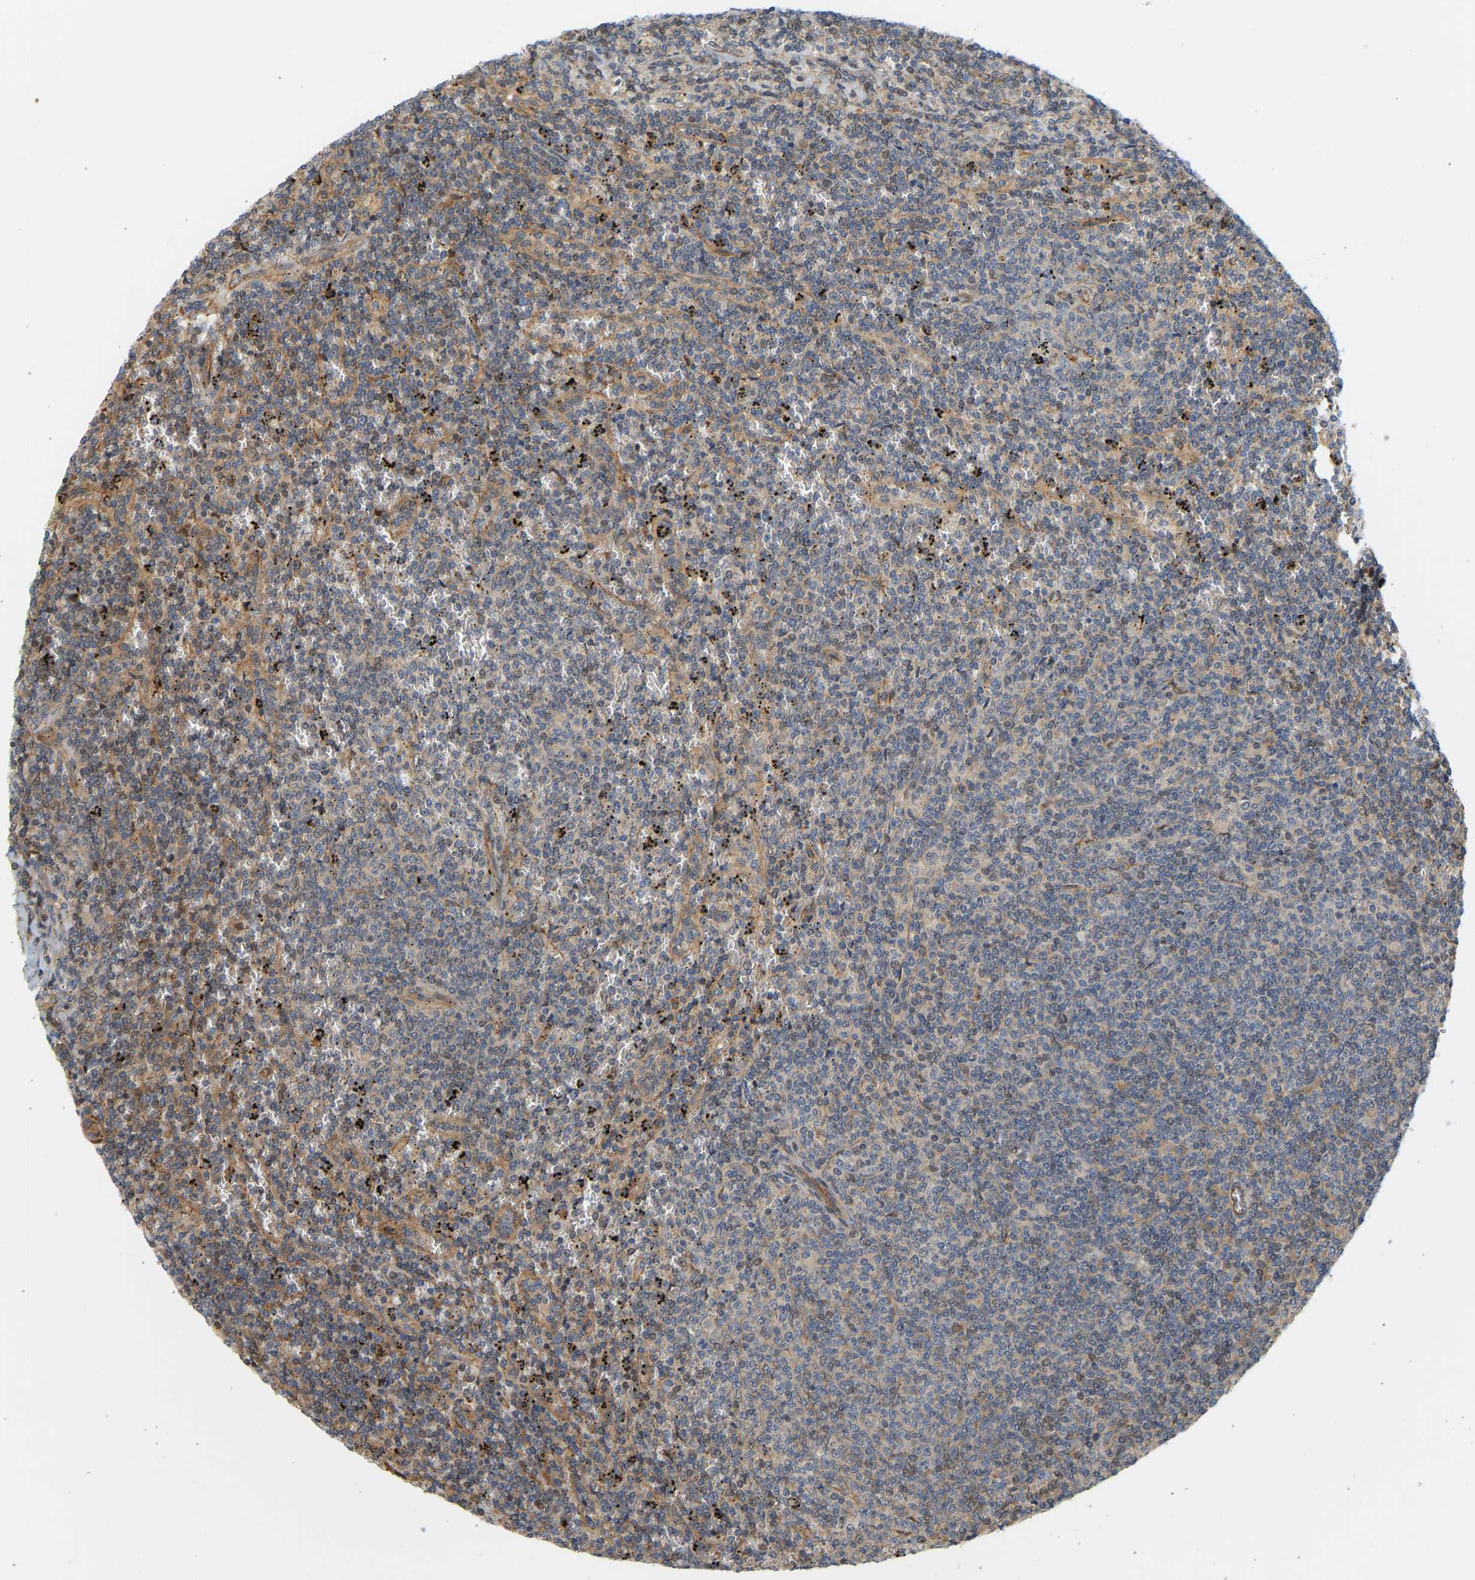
{"staining": {"intensity": "weak", "quantity": "<25%", "location": "nuclear"}, "tissue": "lymphoma", "cell_type": "Tumor cells", "image_type": "cancer", "snomed": [{"axis": "morphology", "description": "Malignant lymphoma, non-Hodgkin's type, Low grade"}, {"axis": "topography", "description": "Spleen"}], "caption": "Immunohistochemistry (IHC) micrograph of malignant lymphoma, non-Hodgkin's type (low-grade) stained for a protein (brown), which demonstrates no expression in tumor cells.", "gene": "CEP57", "patient": {"sex": "female", "age": 50}}